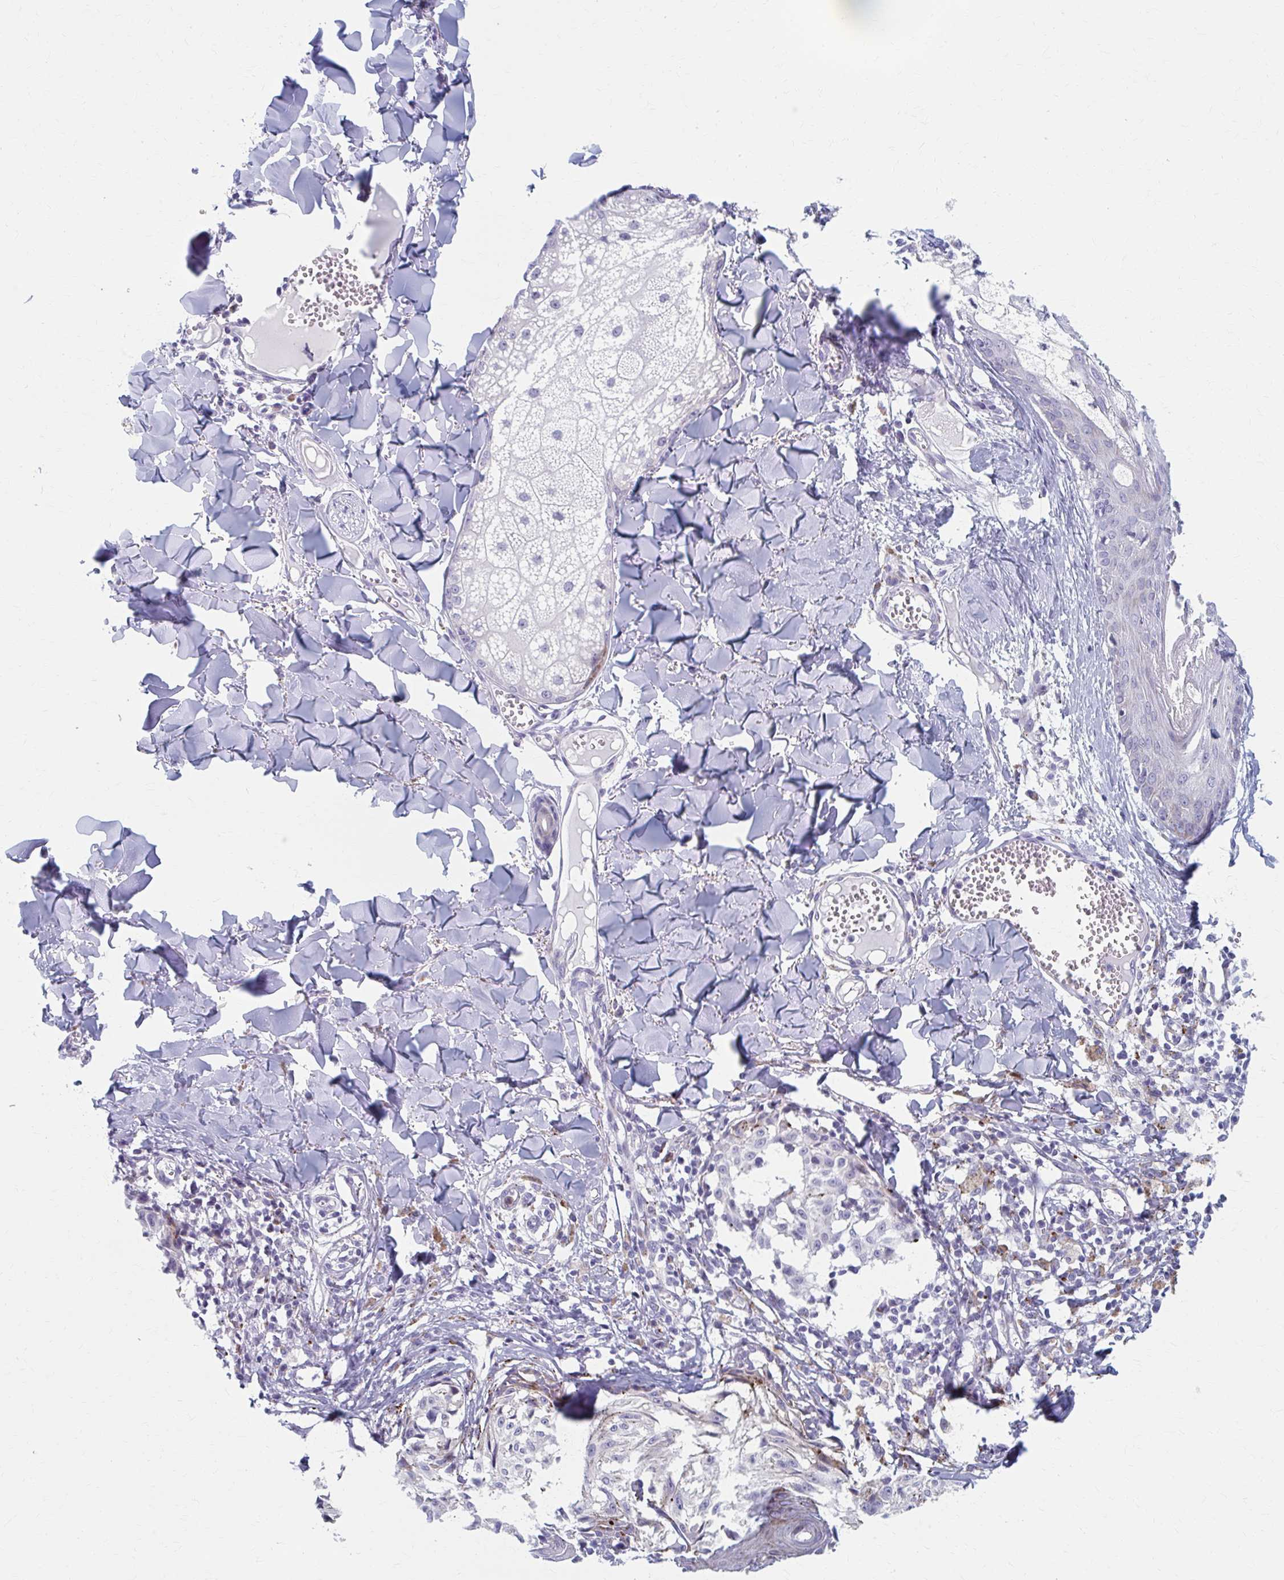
{"staining": {"intensity": "negative", "quantity": "none", "location": "none"}, "tissue": "melanoma", "cell_type": "Tumor cells", "image_type": "cancer", "snomed": [{"axis": "morphology", "description": "Malignant melanoma, NOS"}, {"axis": "topography", "description": "Skin"}], "caption": "Immunohistochemistry of human malignant melanoma reveals no positivity in tumor cells.", "gene": "OLFM2", "patient": {"sex": "female", "age": 43}}